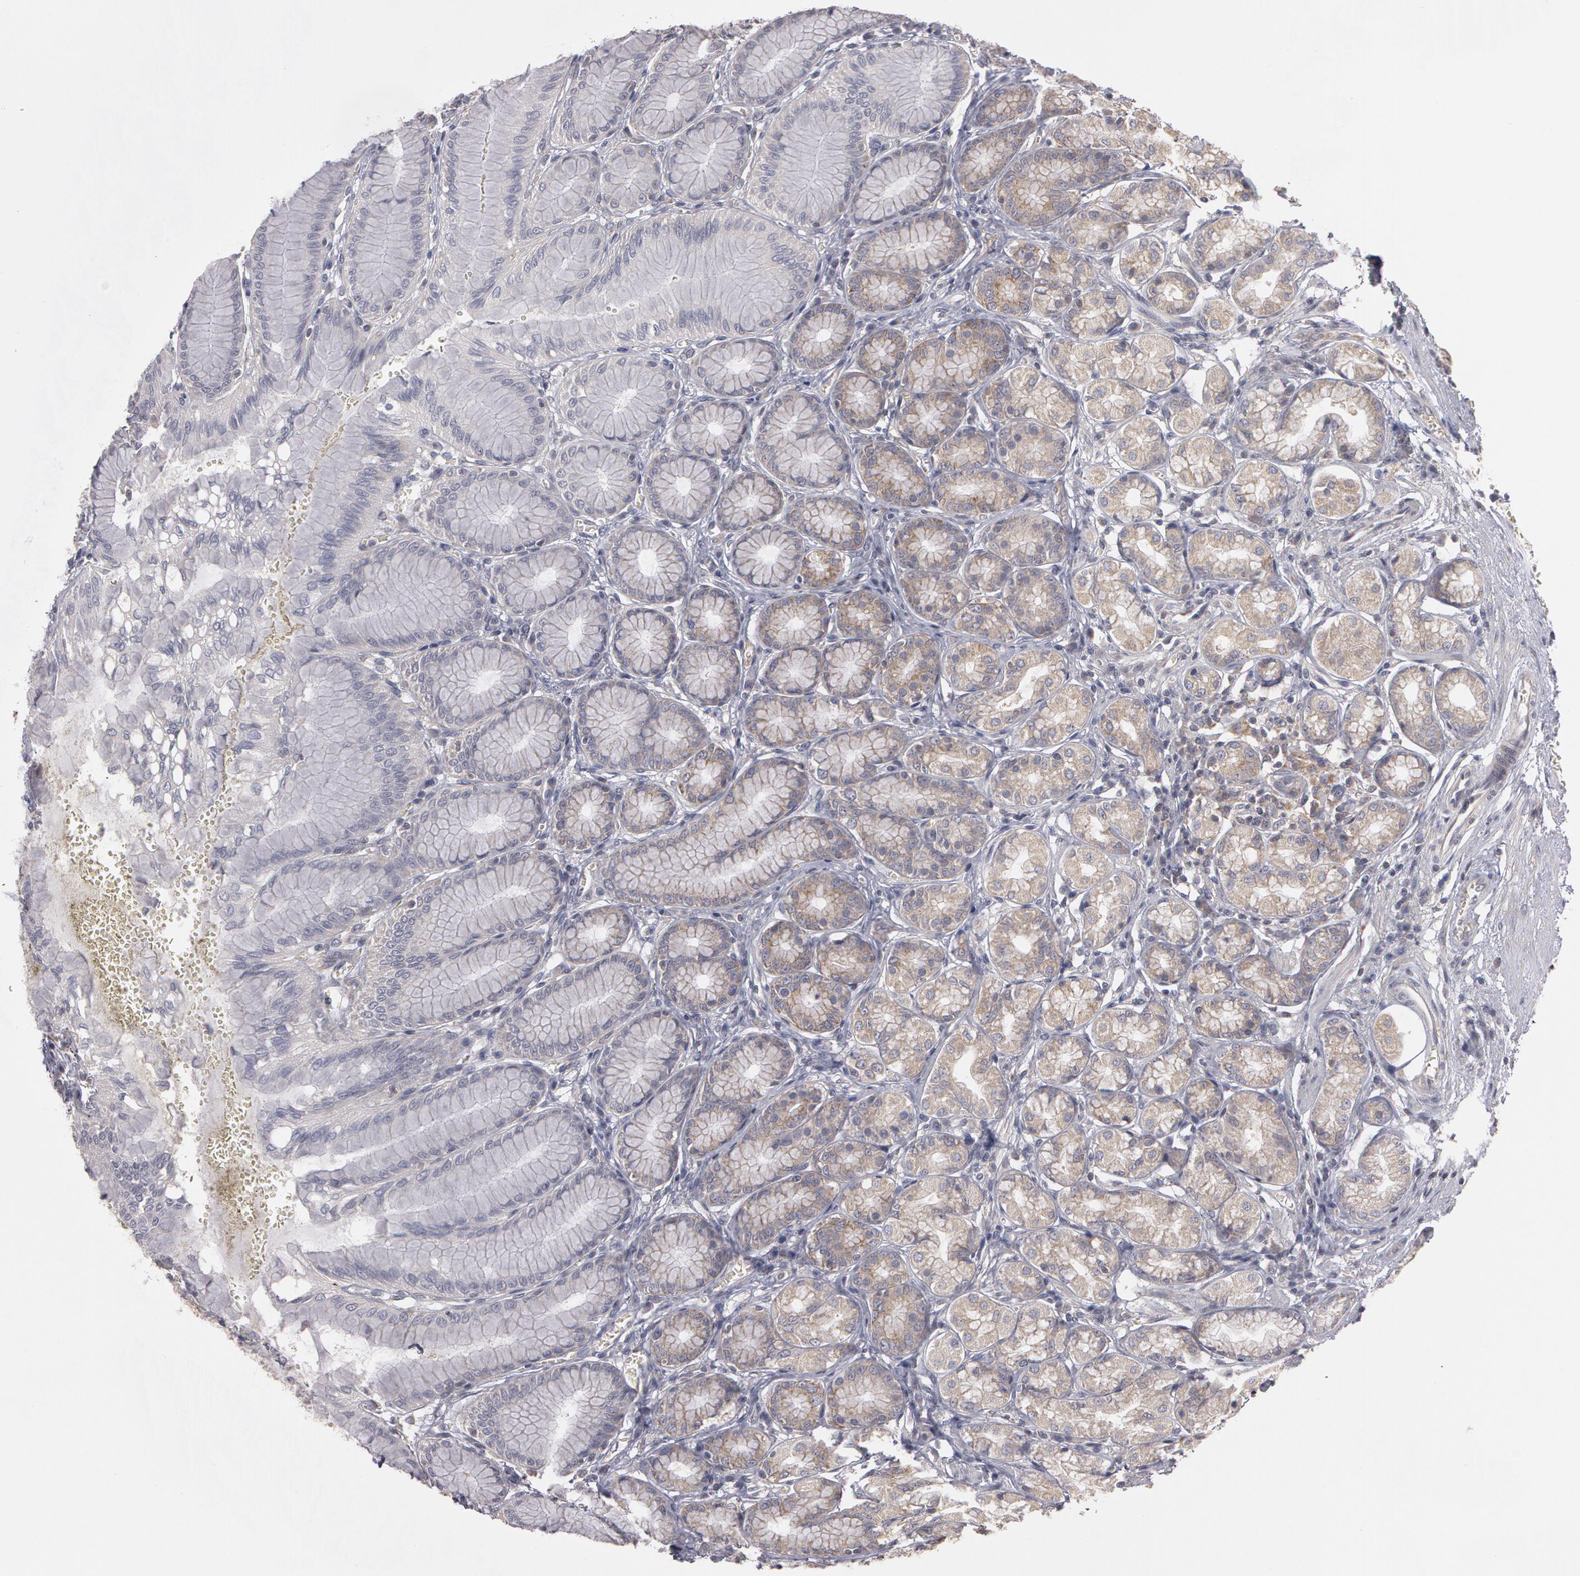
{"staining": {"intensity": "weak", "quantity": "<25%", "location": "cytoplasmic/membranous"}, "tissue": "stomach", "cell_type": "Glandular cells", "image_type": "normal", "snomed": [{"axis": "morphology", "description": "Normal tissue, NOS"}, {"axis": "topography", "description": "Stomach"}, {"axis": "topography", "description": "Stomach, lower"}], "caption": "A high-resolution image shows immunohistochemistry staining of benign stomach, which displays no significant positivity in glandular cells. Brightfield microscopy of immunohistochemistry (IHC) stained with DAB (brown) and hematoxylin (blue), captured at high magnification.", "gene": "NEK9", "patient": {"sex": "male", "age": 76}}